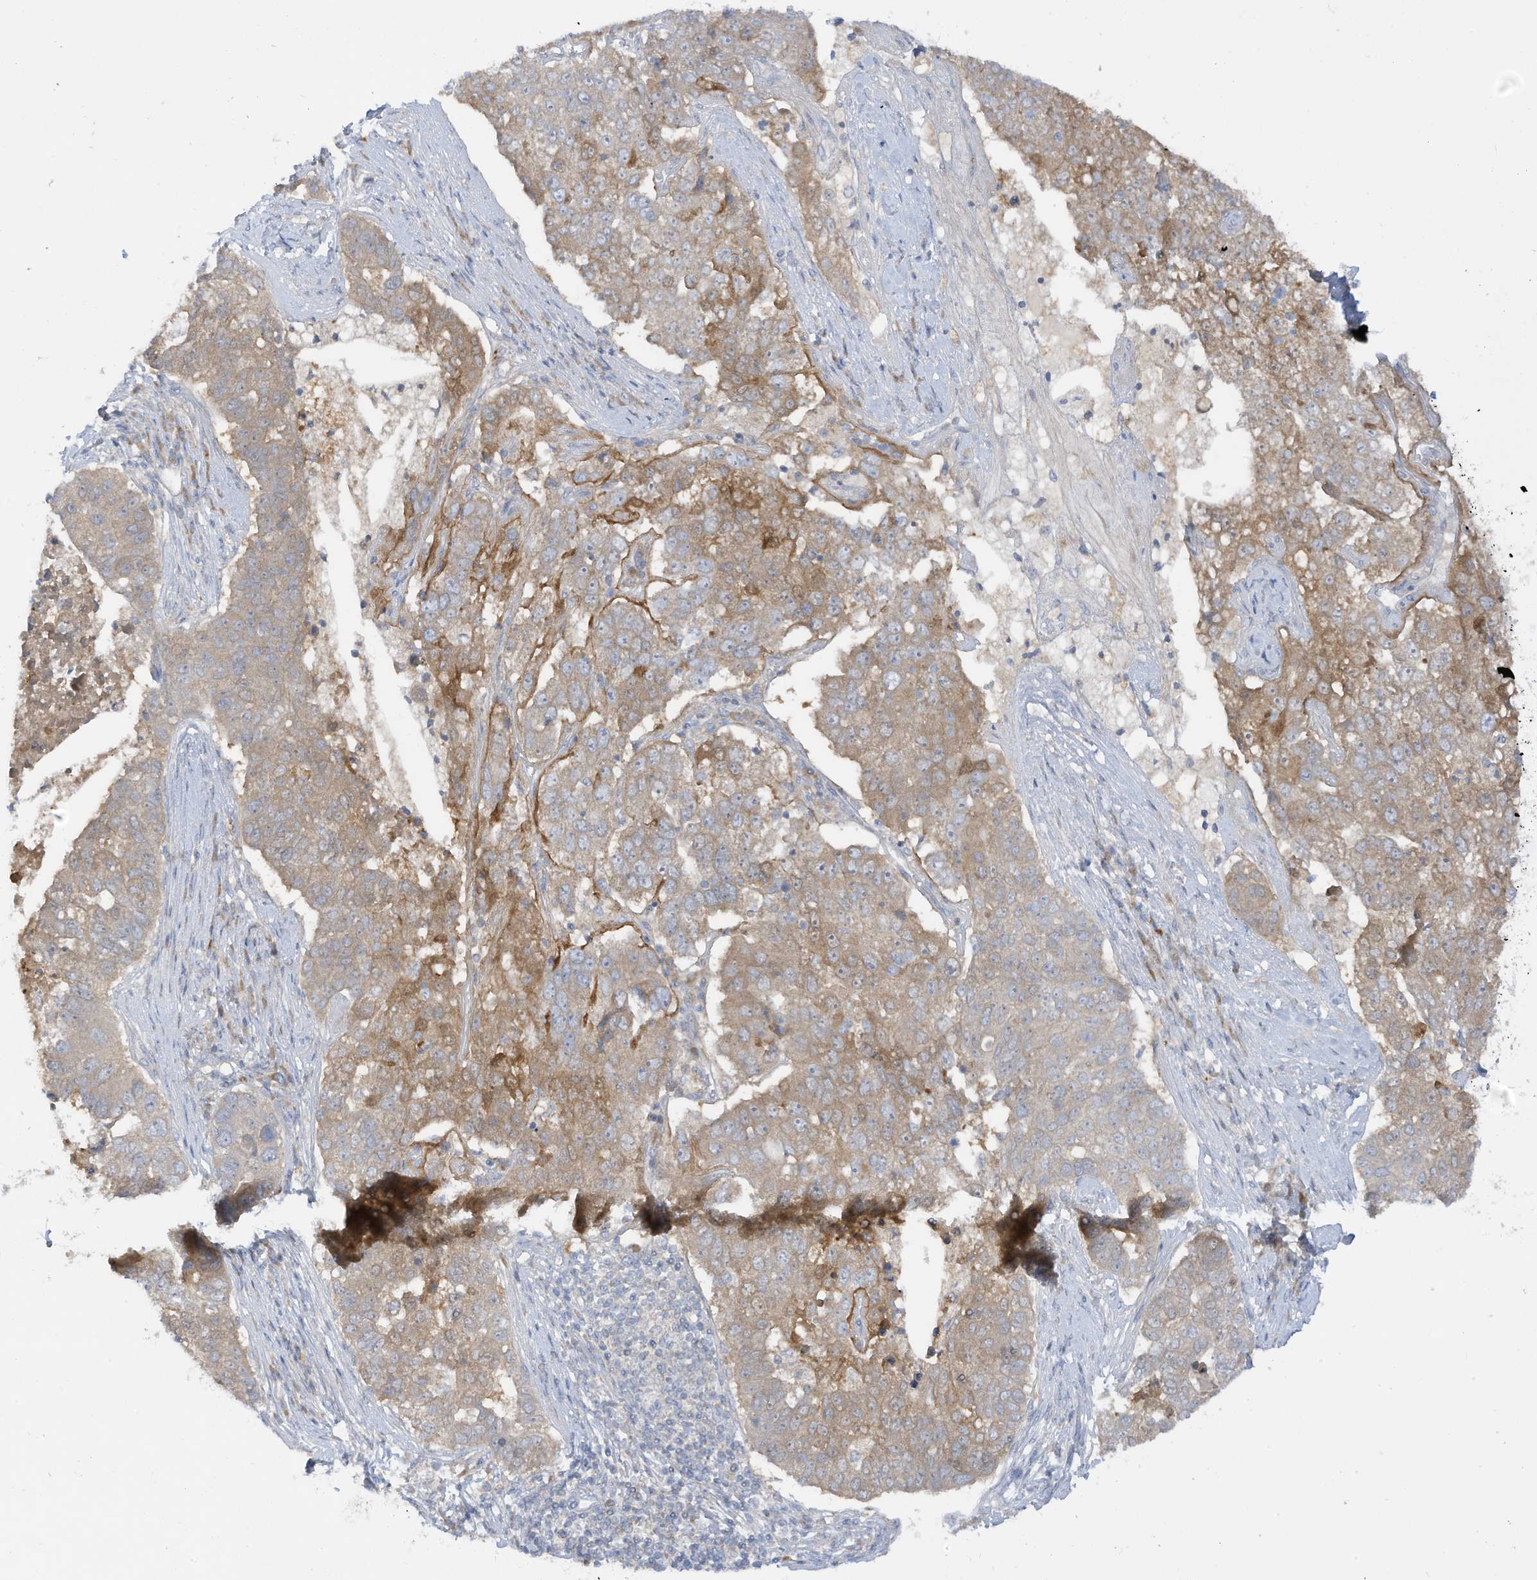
{"staining": {"intensity": "weak", "quantity": "25%-75%", "location": "cytoplasmic/membranous"}, "tissue": "pancreatic cancer", "cell_type": "Tumor cells", "image_type": "cancer", "snomed": [{"axis": "morphology", "description": "Adenocarcinoma, NOS"}, {"axis": "topography", "description": "Pancreas"}], "caption": "Approximately 25%-75% of tumor cells in human pancreatic cancer demonstrate weak cytoplasmic/membranous protein expression as visualized by brown immunohistochemical staining.", "gene": "LRRN2", "patient": {"sex": "female", "age": 61}}